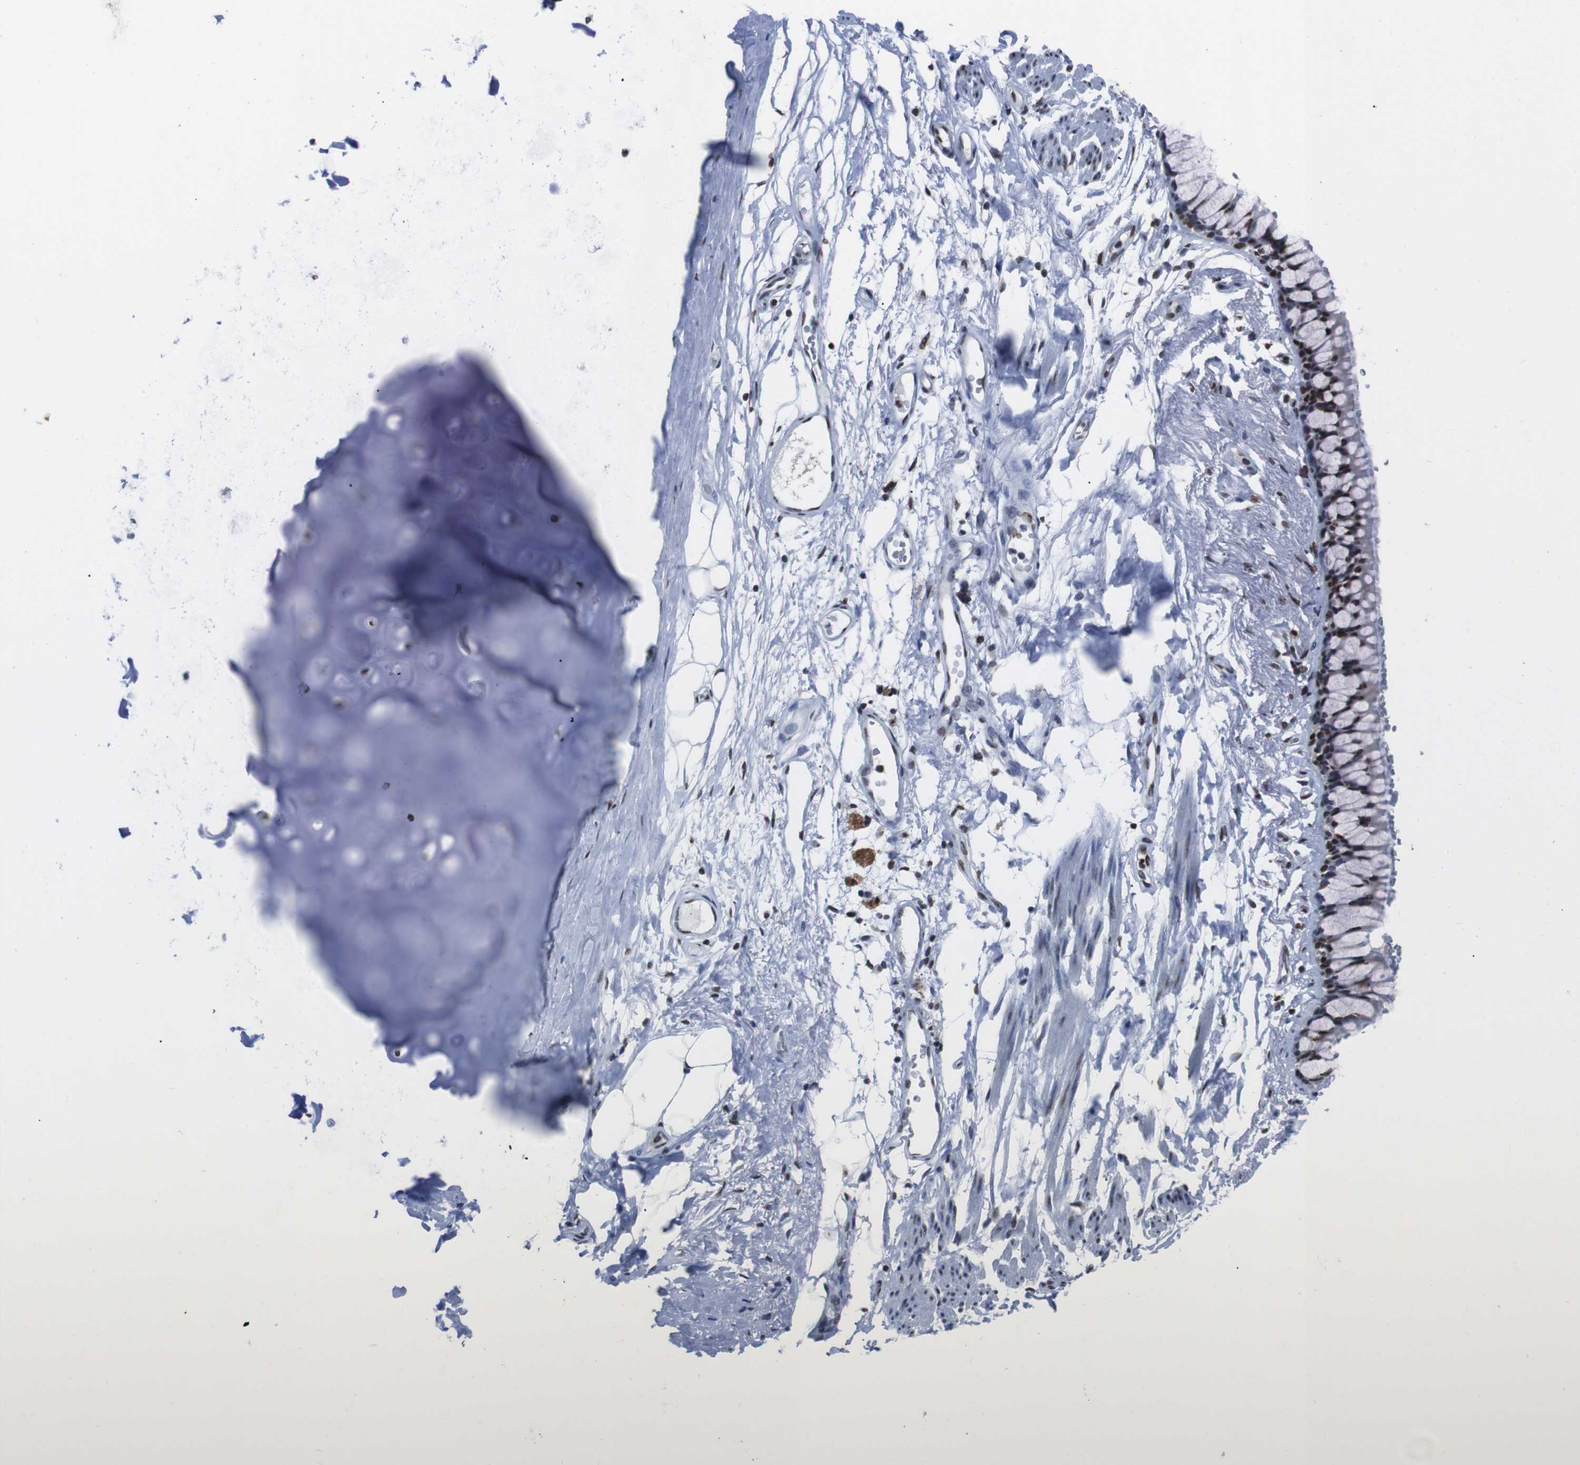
{"staining": {"intensity": "moderate", "quantity": ">75%", "location": "nuclear"}, "tissue": "adipose tissue", "cell_type": "Adipocytes", "image_type": "normal", "snomed": [{"axis": "morphology", "description": "Normal tissue, NOS"}, {"axis": "topography", "description": "Cartilage tissue"}, {"axis": "topography", "description": "Bronchus"}], "caption": "Immunohistochemistry of unremarkable adipose tissue displays medium levels of moderate nuclear expression in about >75% of adipocytes.", "gene": "PIP4P2", "patient": {"sex": "female", "age": 73}}